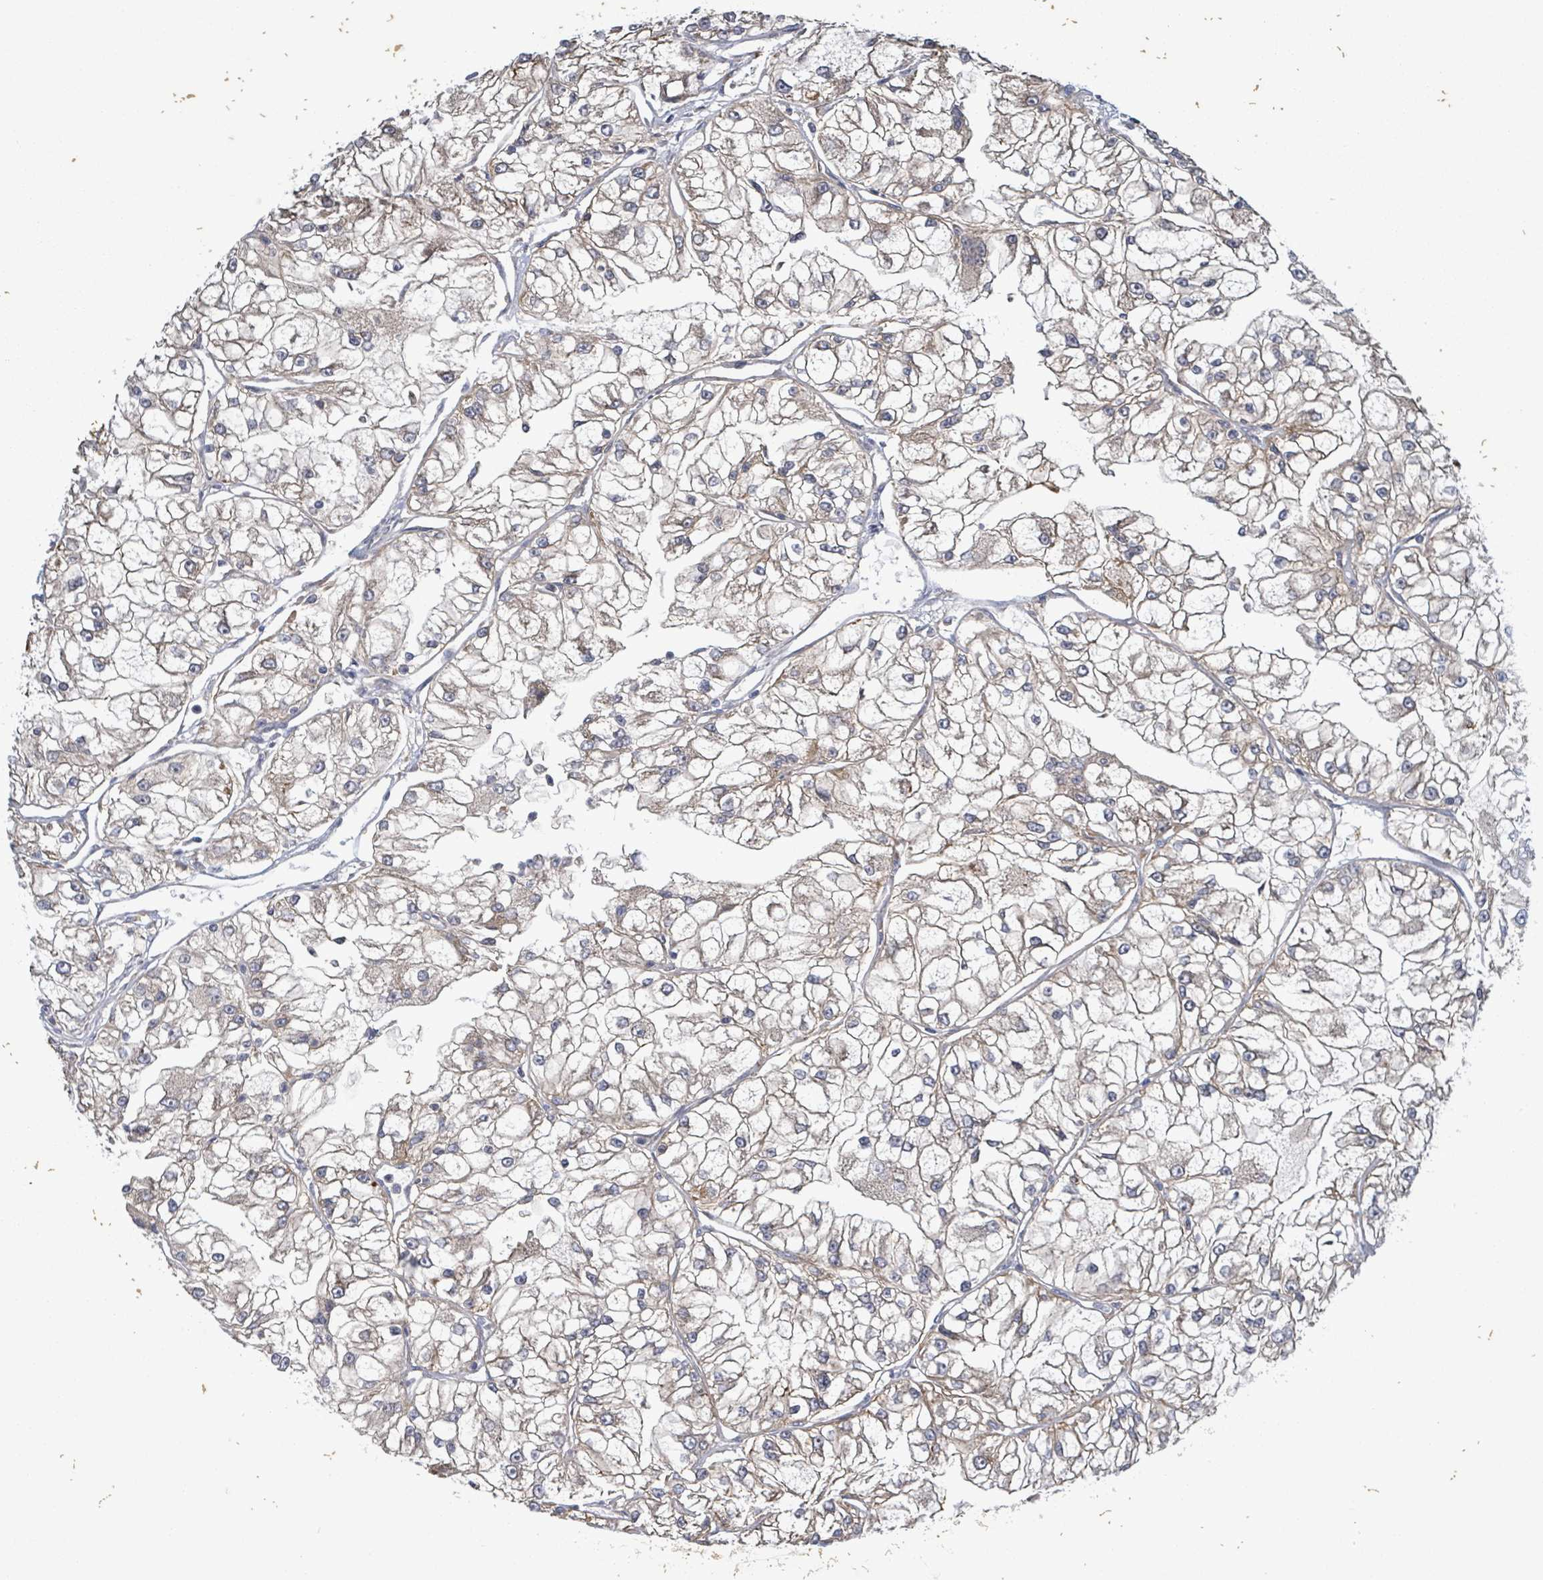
{"staining": {"intensity": "weak", "quantity": ">75%", "location": "cytoplasmic/membranous"}, "tissue": "renal cancer", "cell_type": "Tumor cells", "image_type": "cancer", "snomed": [{"axis": "morphology", "description": "Adenocarcinoma, NOS"}, {"axis": "topography", "description": "Kidney"}], "caption": "There is low levels of weak cytoplasmic/membranous staining in tumor cells of renal adenocarcinoma, as demonstrated by immunohistochemical staining (brown color).", "gene": "ATP13A1", "patient": {"sex": "female", "age": 72}}